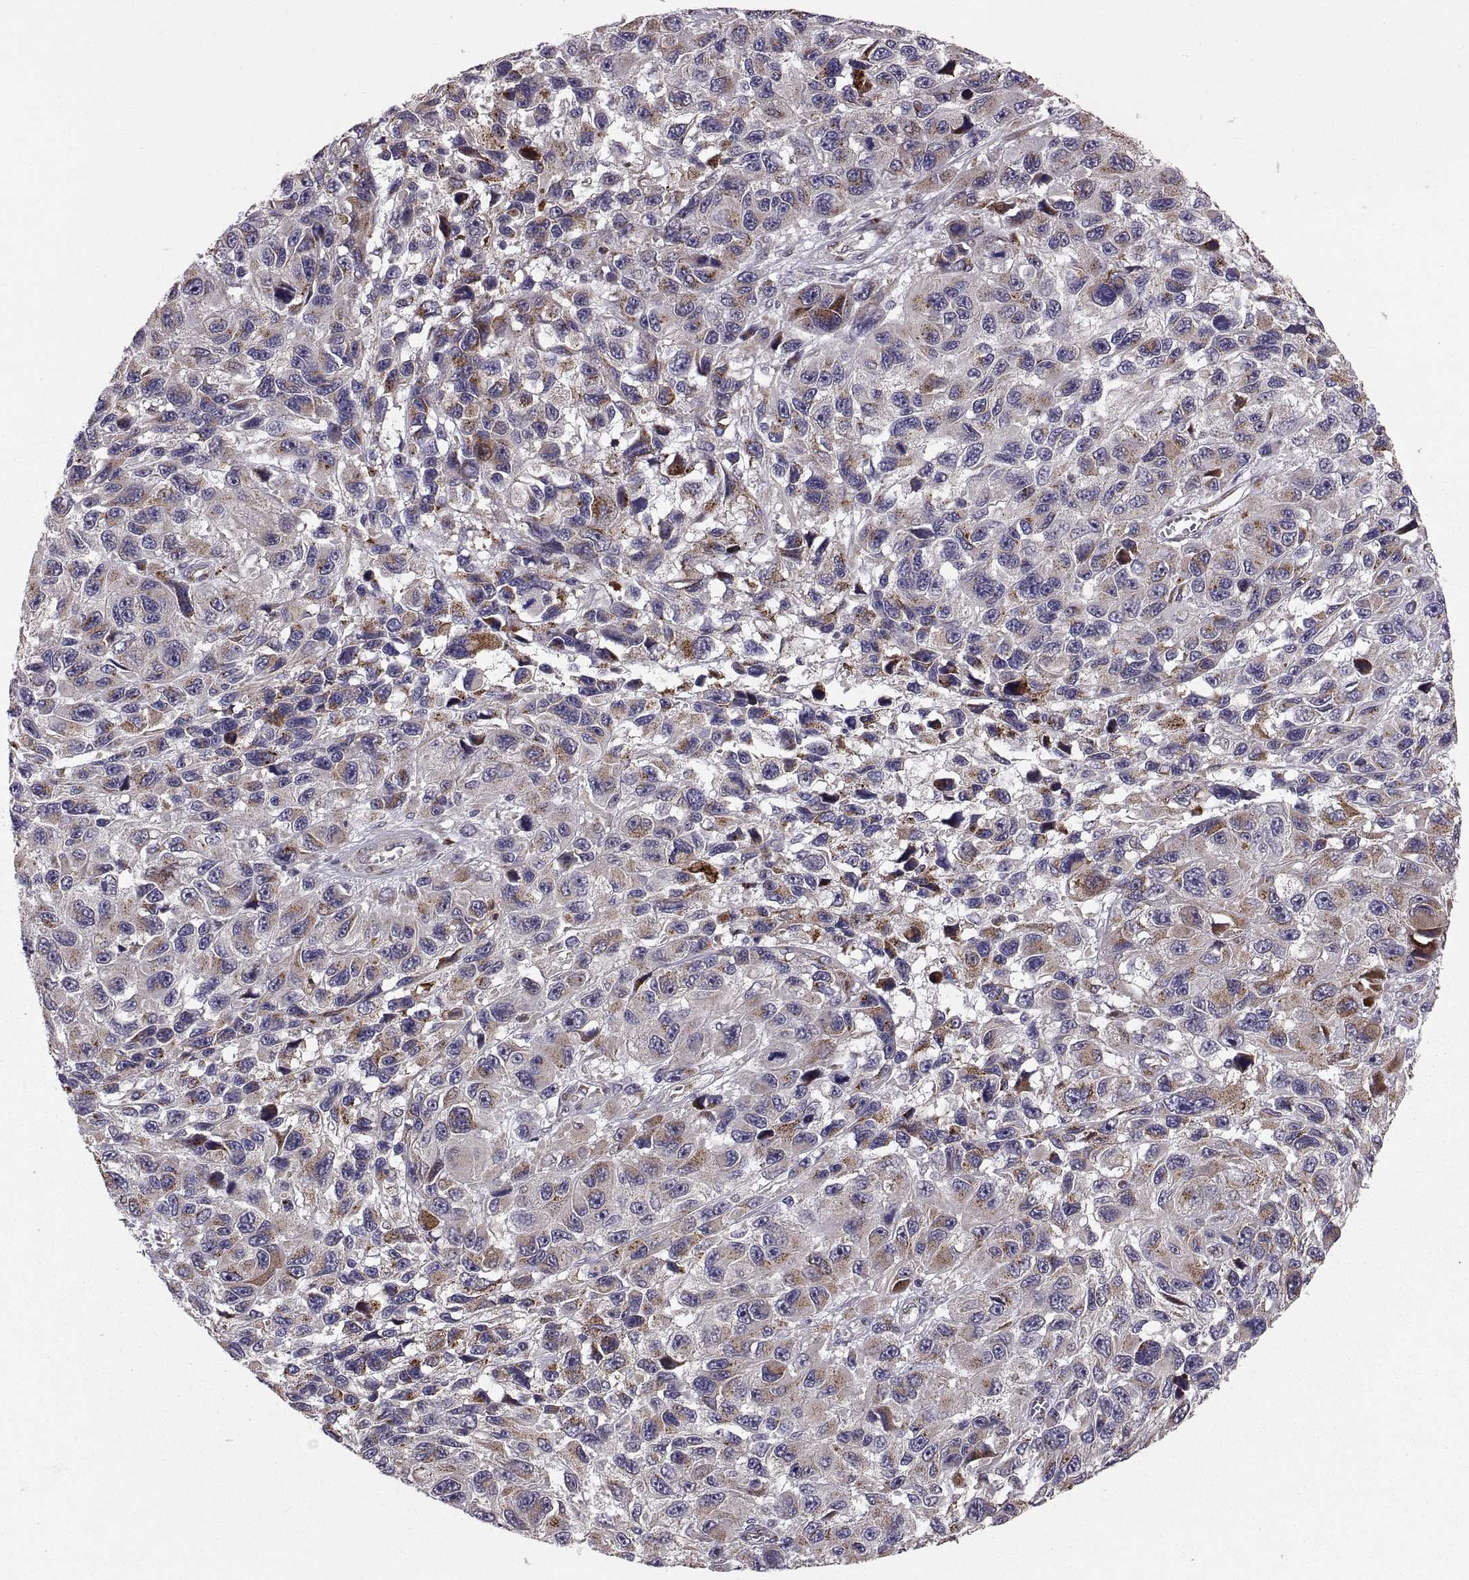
{"staining": {"intensity": "moderate", "quantity": "25%-75%", "location": "cytoplasmic/membranous"}, "tissue": "melanoma", "cell_type": "Tumor cells", "image_type": "cancer", "snomed": [{"axis": "morphology", "description": "Malignant melanoma, NOS"}, {"axis": "topography", "description": "Skin"}], "caption": "A medium amount of moderate cytoplasmic/membranous expression is present in about 25%-75% of tumor cells in malignant melanoma tissue.", "gene": "TESC", "patient": {"sex": "male", "age": 53}}